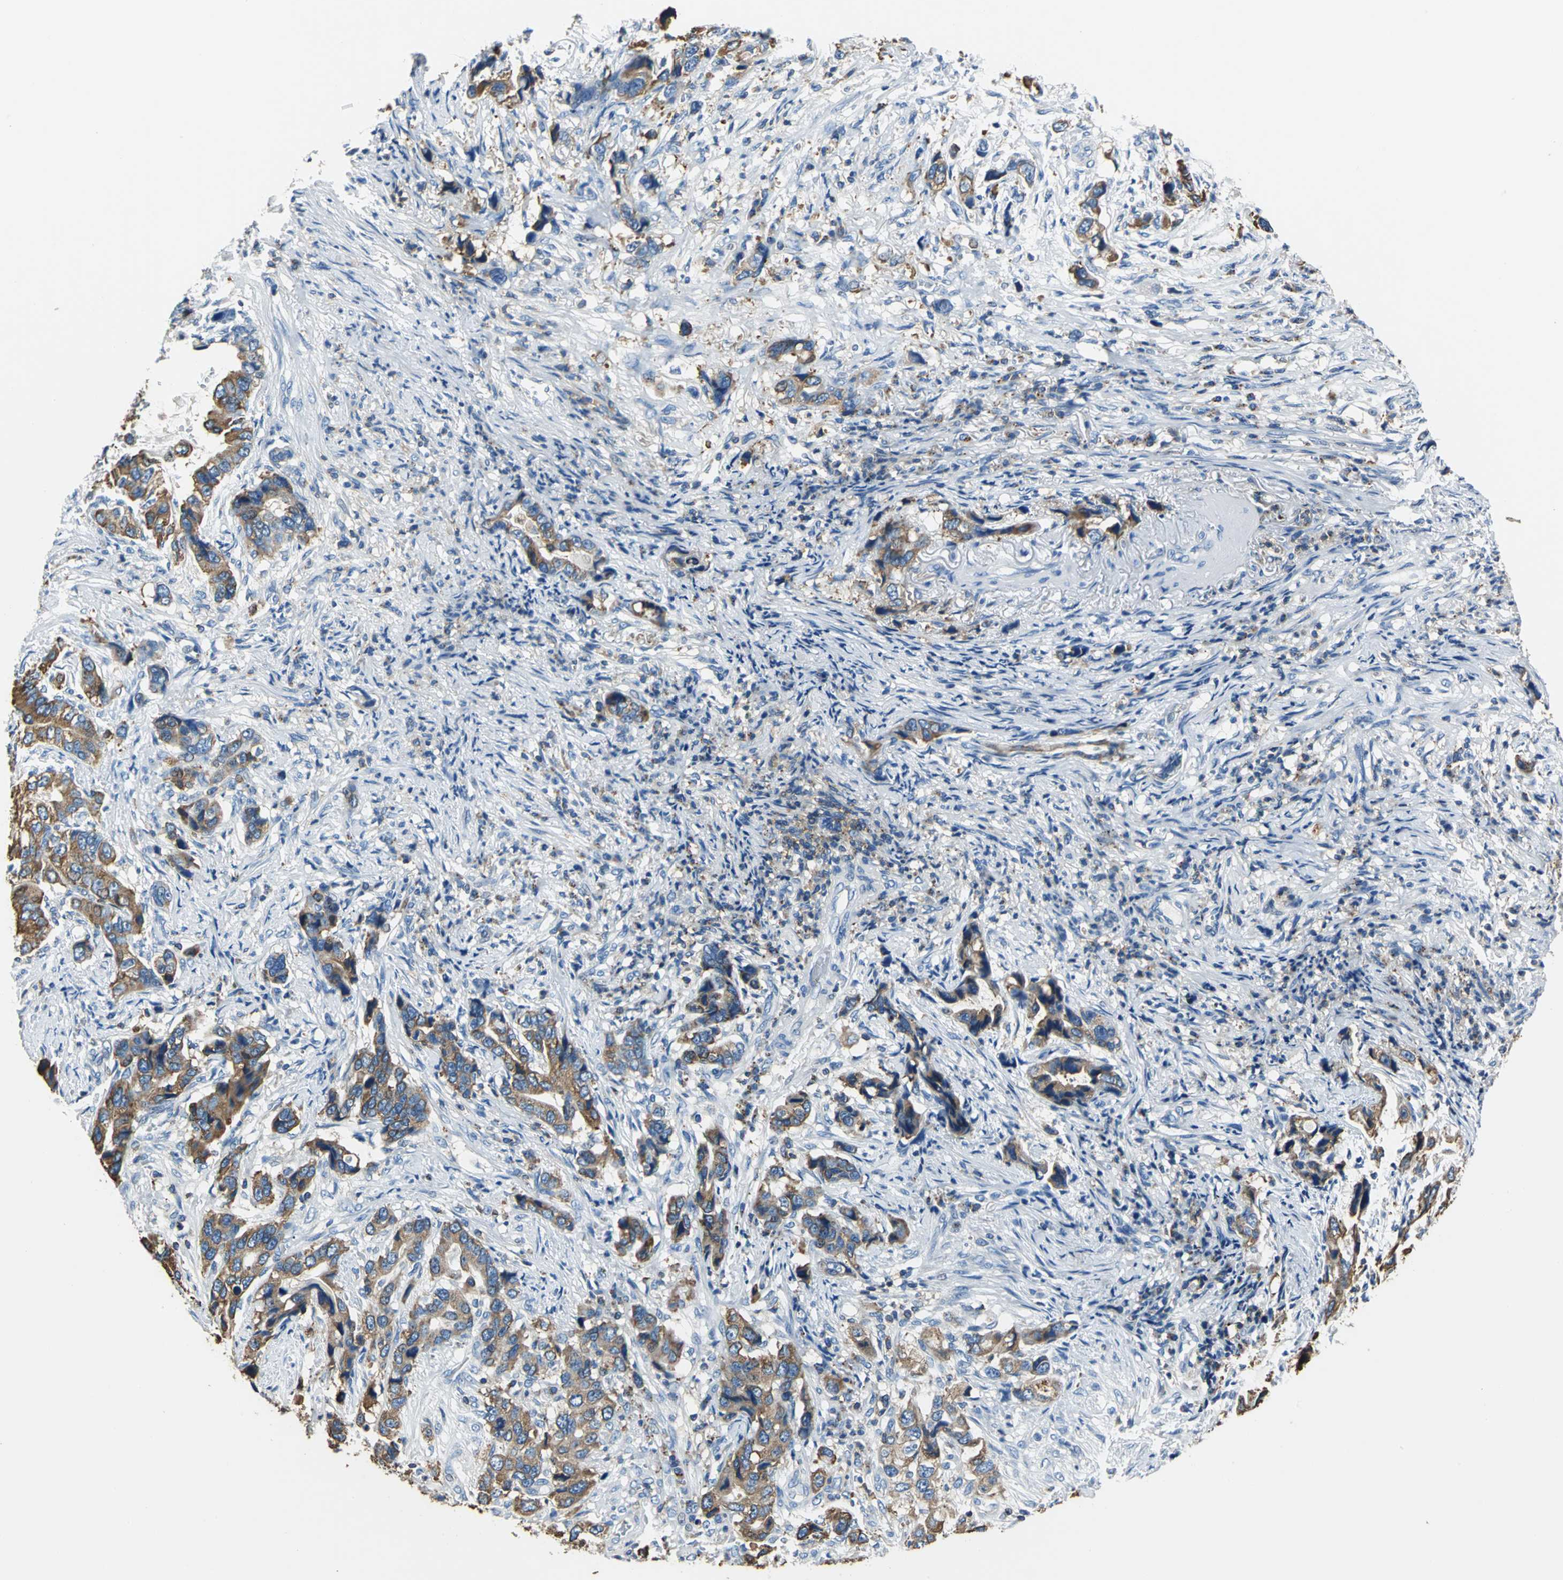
{"staining": {"intensity": "strong", "quantity": ">75%", "location": "cytoplasmic/membranous"}, "tissue": "stomach cancer", "cell_type": "Tumor cells", "image_type": "cancer", "snomed": [{"axis": "morphology", "description": "Adenocarcinoma, NOS"}, {"axis": "topography", "description": "Stomach, lower"}], "caption": "Human adenocarcinoma (stomach) stained with a brown dye reveals strong cytoplasmic/membranous positive expression in about >75% of tumor cells.", "gene": "SEPTIN6", "patient": {"sex": "female", "age": 93}}